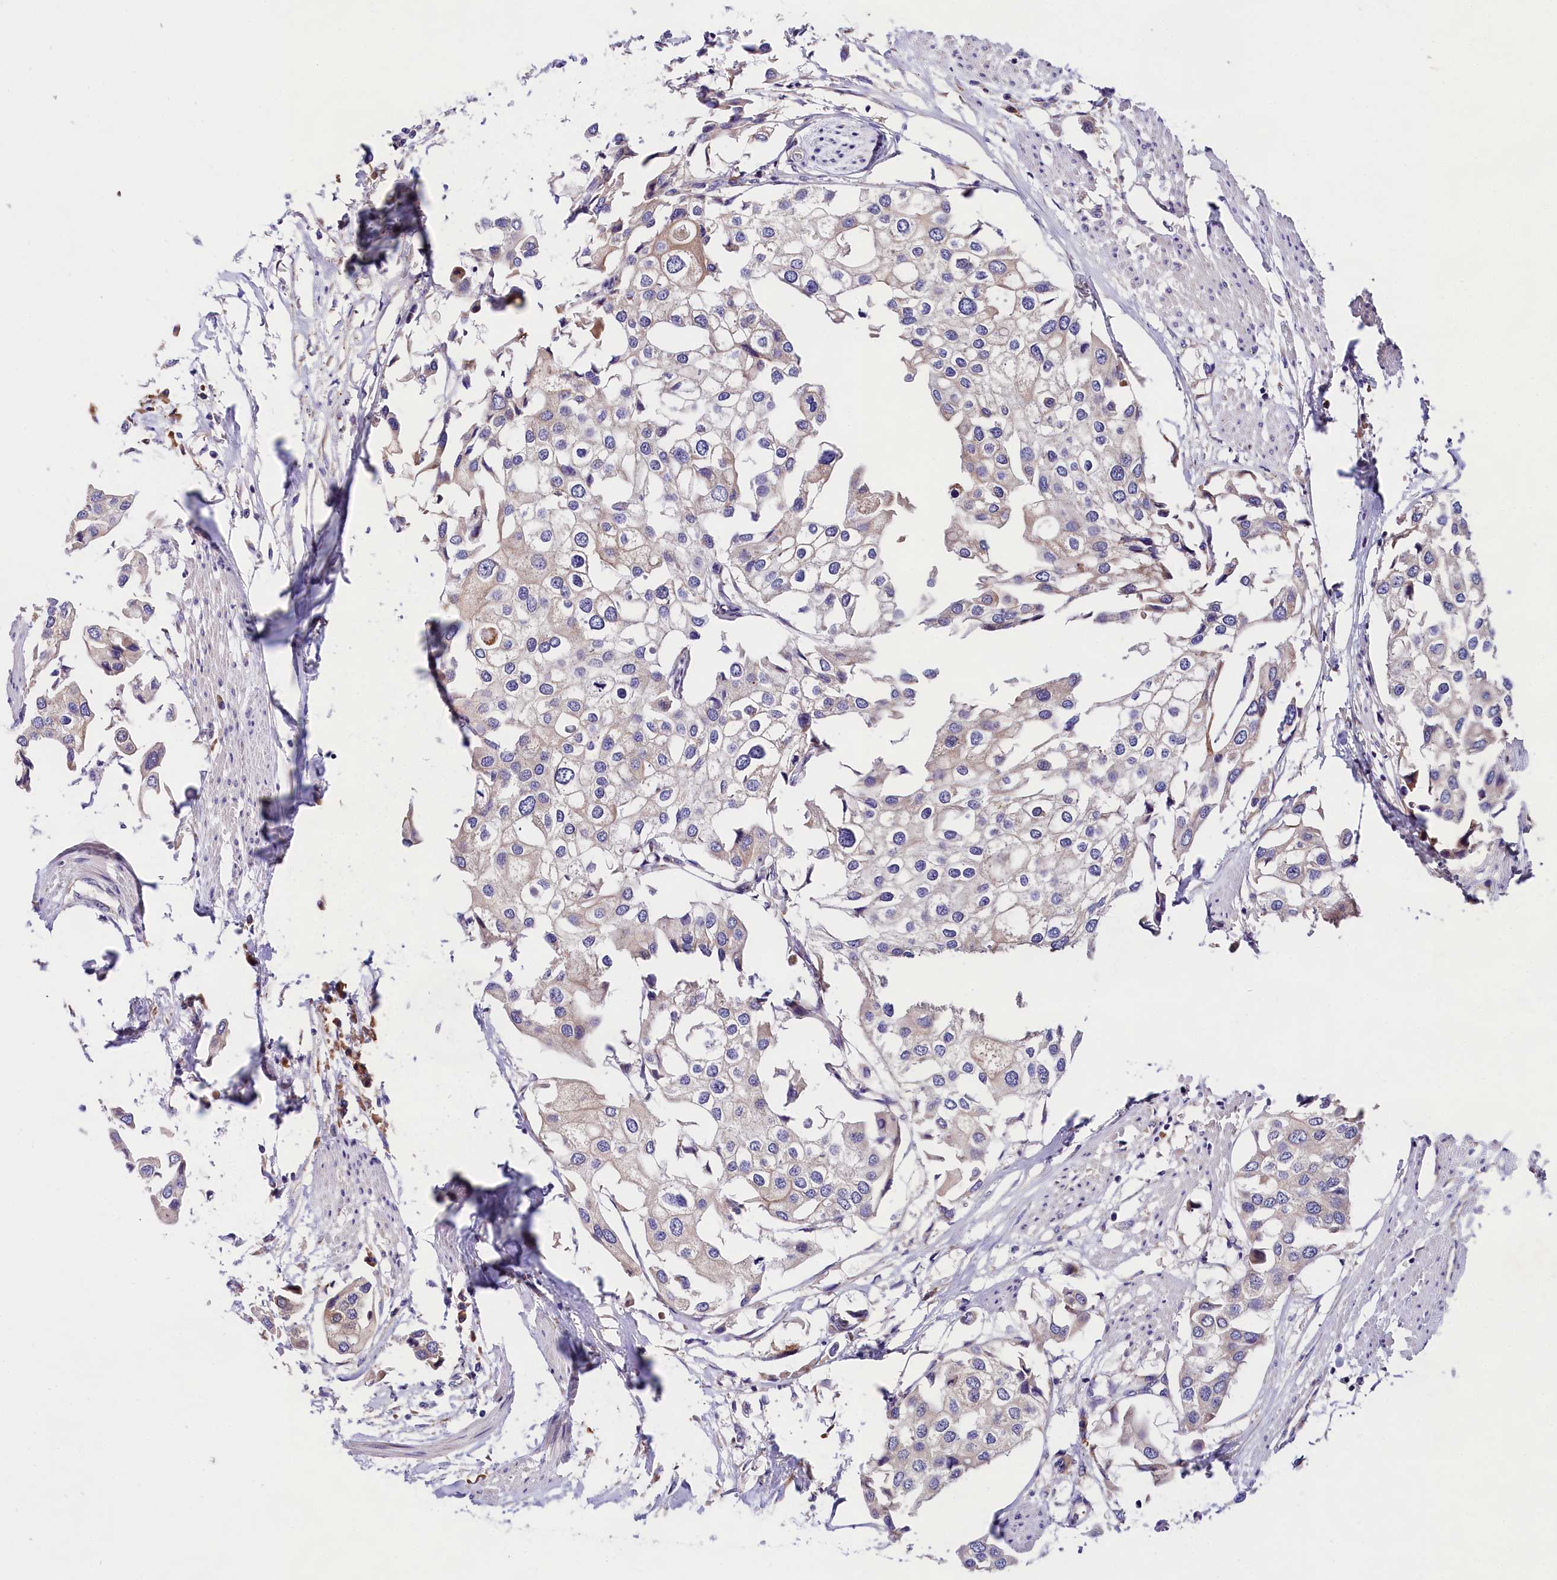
{"staining": {"intensity": "negative", "quantity": "none", "location": "none"}, "tissue": "urothelial cancer", "cell_type": "Tumor cells", "image_type": "cancer", "snomed": [{"axis": "morphology", "description": "Urothelial carcinoma, High grade"}, {"axis": "topography", "description": "Urinary bladder"}], "caption": "Immunohistochemistry (IHC) histopathology image of neoplastic tissue: urothelial carcinoma (high-grade) stained with DAB demonstrates no significant protein positivity in tumor cells. (Stains: DAB (3,3'-diaminobenzidine) IHC with hematoxylin counter stain, Microscopy: brightfield microscopy at high magnification).", "gene": "SPG11", "patient": {"sex": "male", "age": 64}}